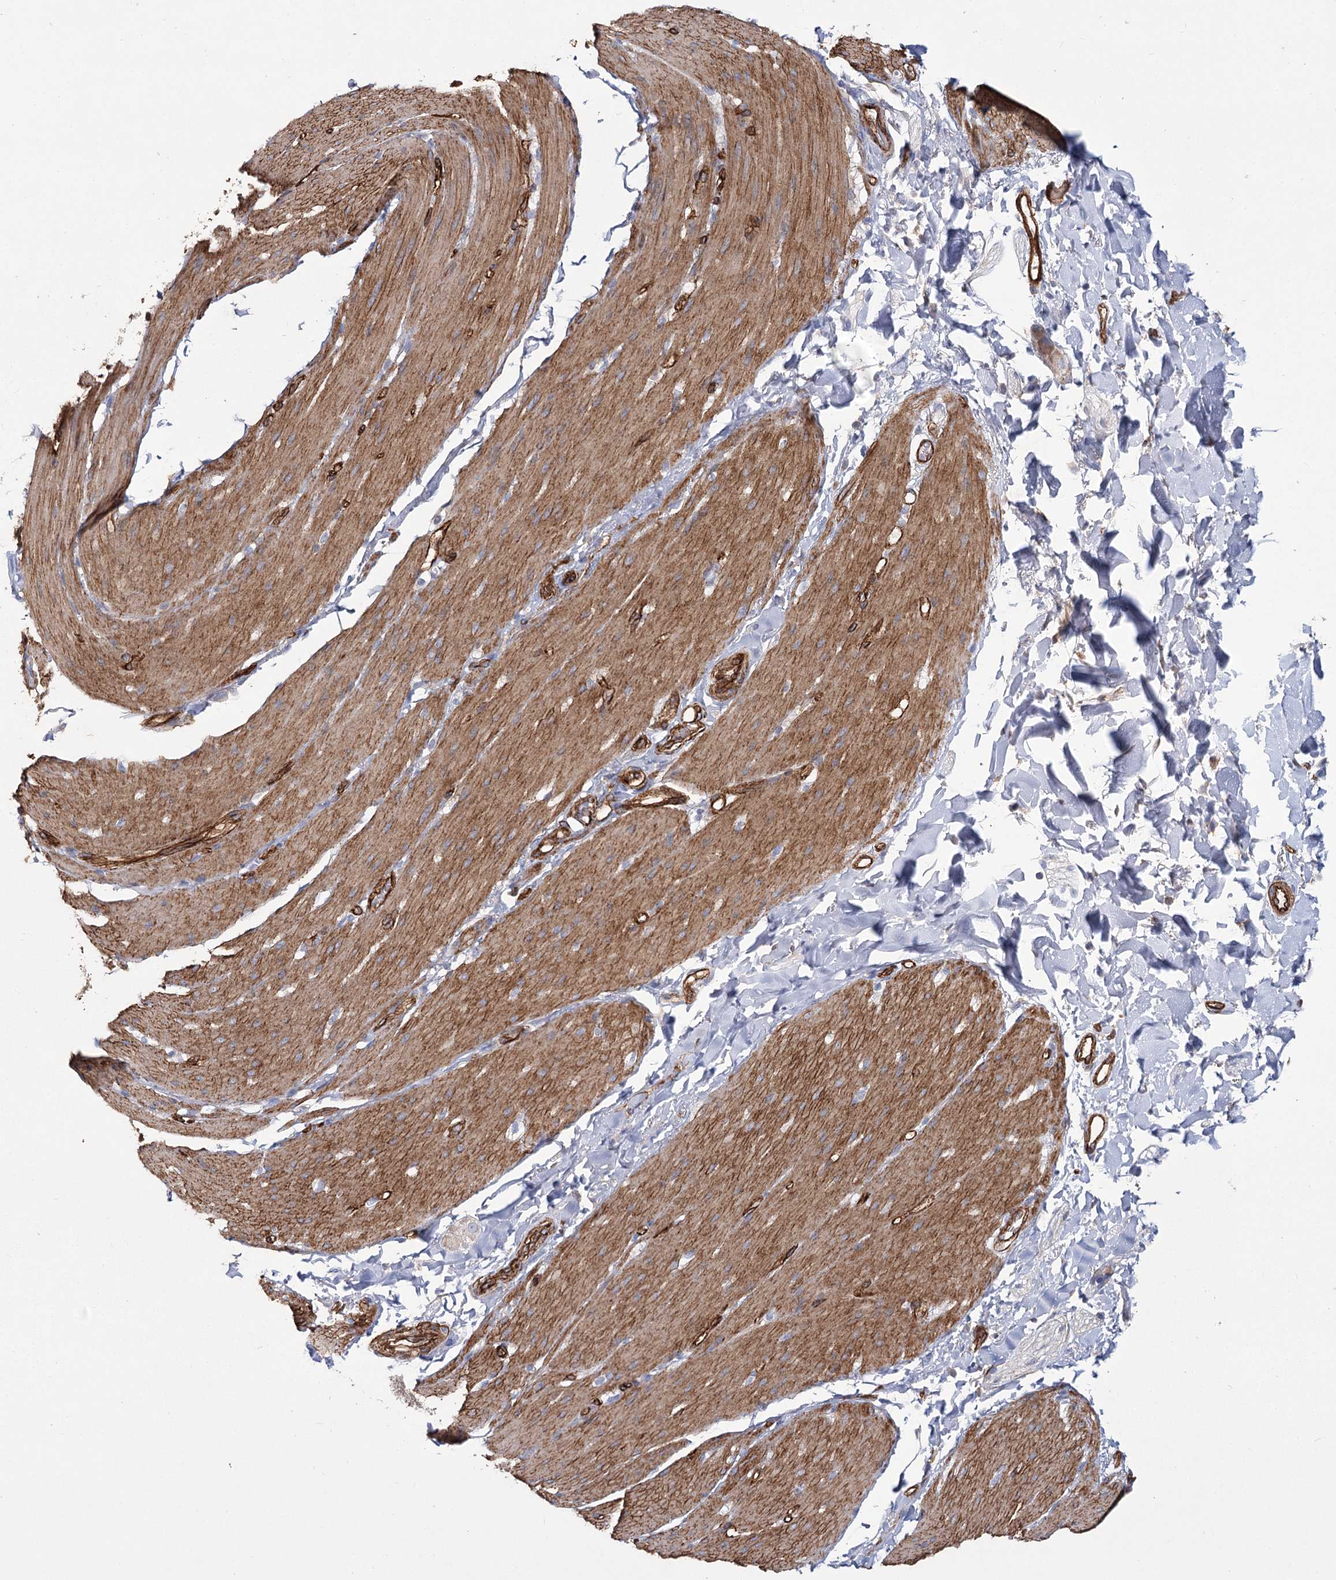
{"staining": {"intensity": "moderate", "quantity": ">75%", "location": "cytoplasmic/membranous"}, "tissue": "smooth muscle", "cell_type": "Smooth muscle cells", "image_type": "normal", "snomed": [{"axis": "morphology", "description": "Normal tissue, NOS"}, {"axis": "topography", "description": "Smooth muscle"}, {"axis": "topography", "description": "Small intestine"}], "caption": "Smooth muscle stained with a brown dye demonstrates moderate cytoplasmic/membranous positive staining in approximately >75% of smooth muscle cells.", "gene": "TMEM164", "patient": {"sex": "female", "age": 84}}